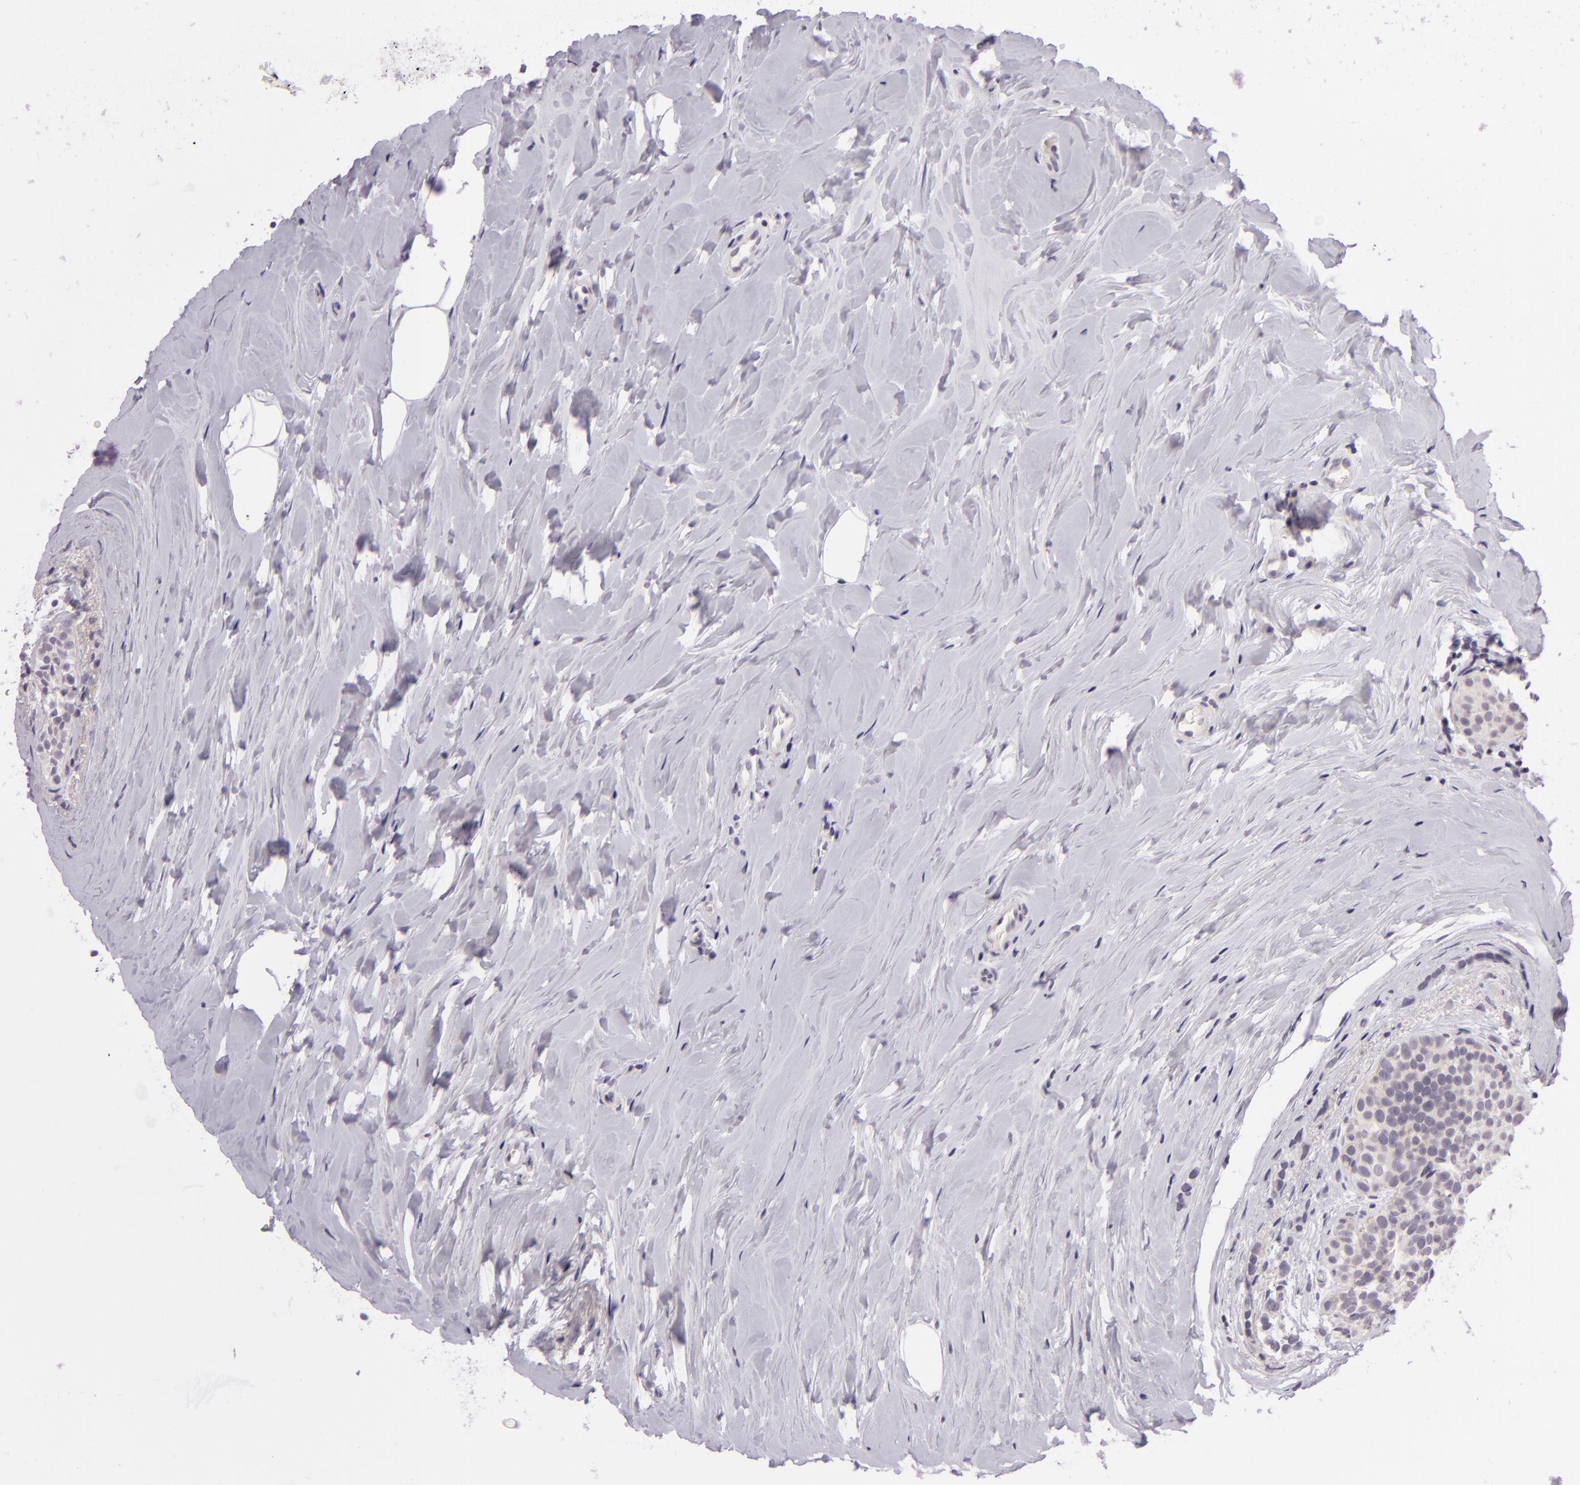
{"staining": {"intensity": "negative", "quantity": "none", "location": "none"}, "tissue": "breast cancer", "cell_type": "Tumor cells", "image_type": "cancer", "snomed": [{"axis": "morphology", "description": "Lobular carcinoma"}, {"axis": "topography", "description": "Breast"}], "caption": "Micrograph shows no protein staining in tumor cells of breast cancer (lobular carcinoma) tissue.", "gene": "DAG1", "patient": {"sex": "female", "age": 64}}